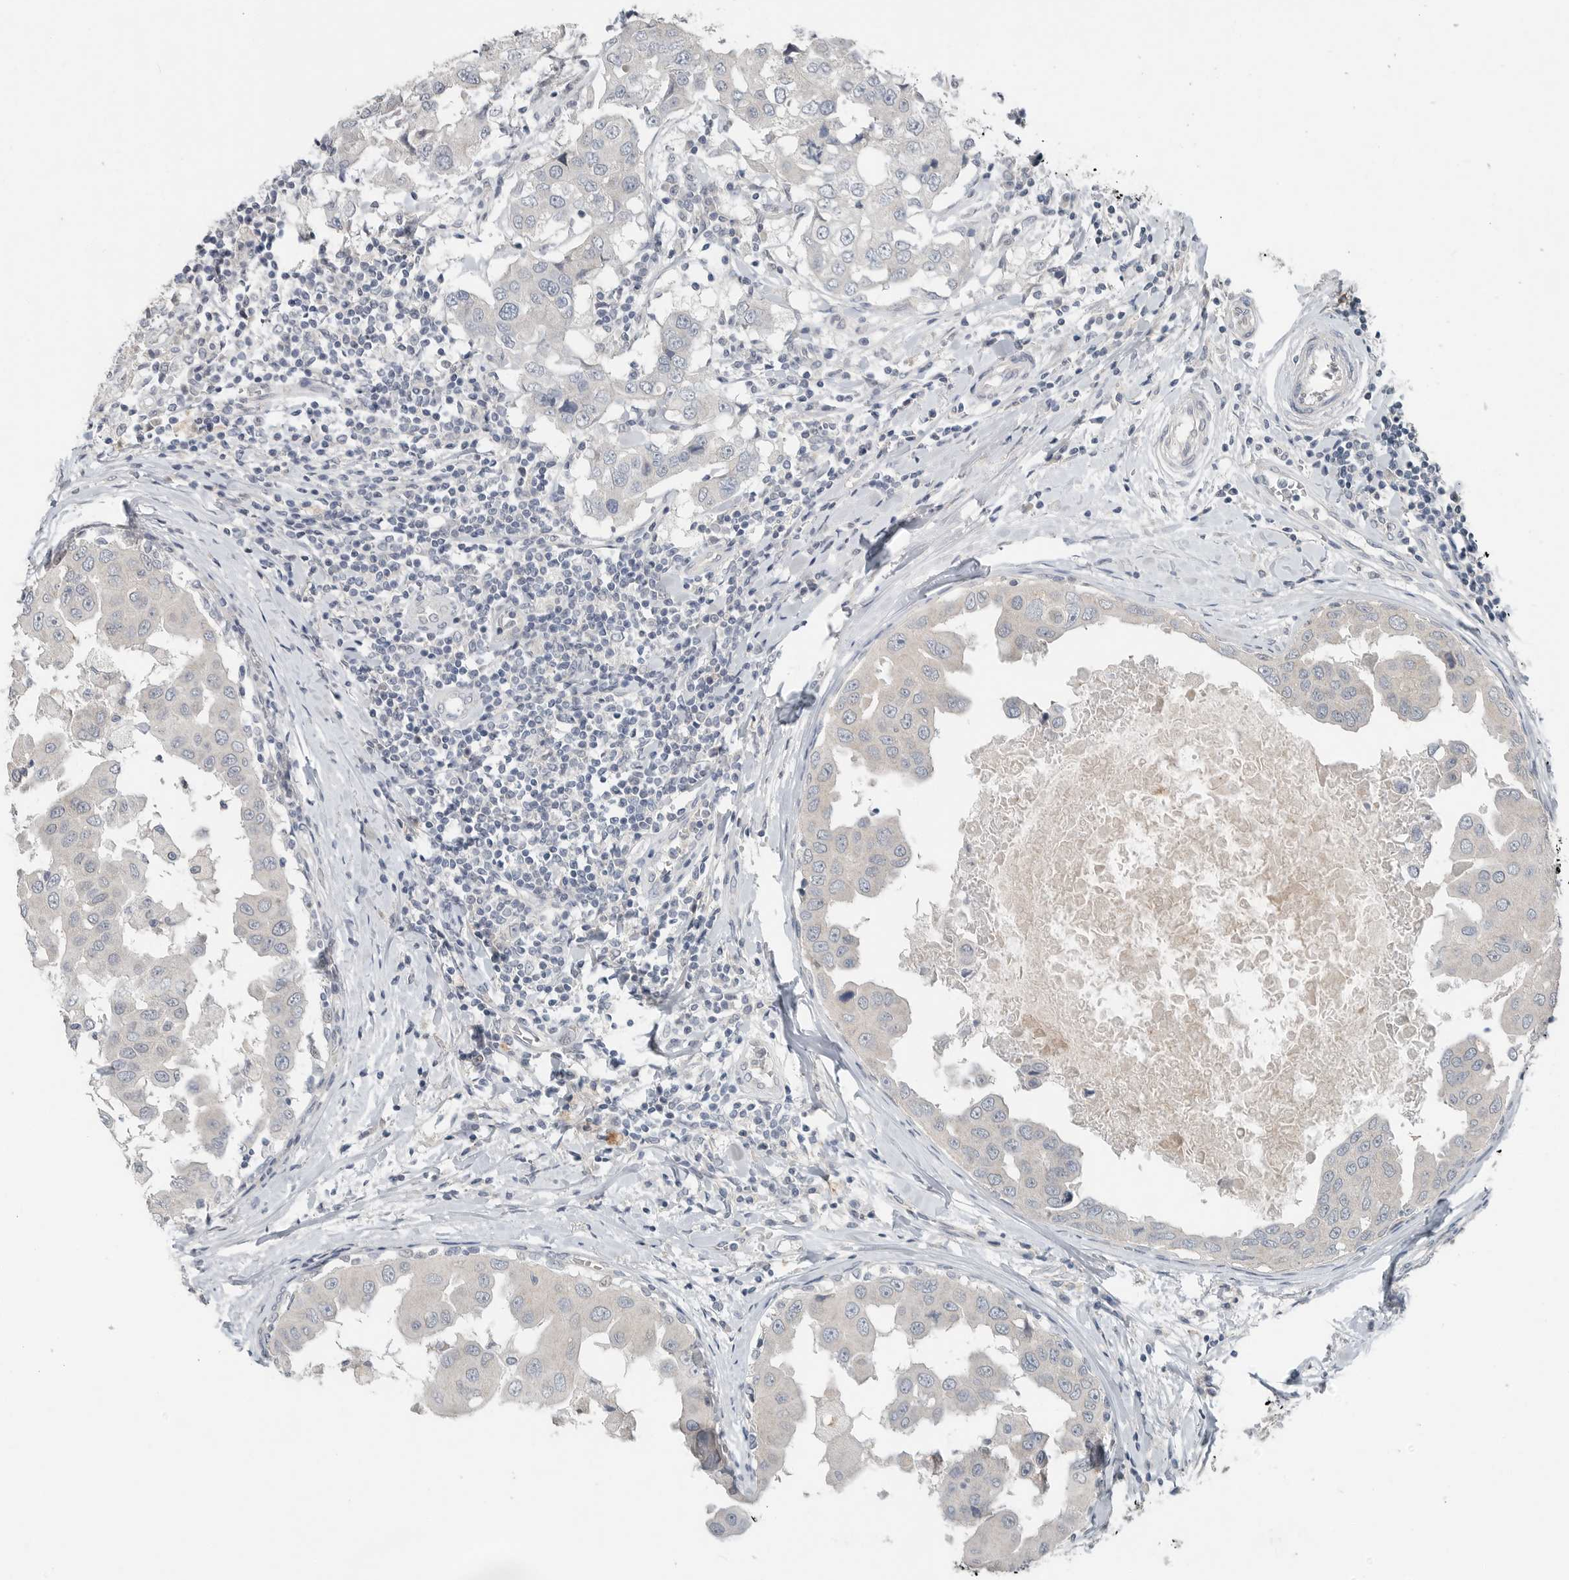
{"staining": {"intensity": "negative", "quantity": "none", "location": "none"}, "tissue": "breast cancer", "cell_type": "Tumor cells", "image_type": "cancer", "snomed": [{"axis": "morphology", "description": "Duct carcinoma"}, {"axis": "topography", "description": "Breast"}], "caption": "IHC photomicrograph of neoplastic tissue: human breast intraductal carcinoma stained with DAB (3,3'-diaminobenzidine) reveals no significant protein positivity in tumor cells.", "gene": "FCRLB", "patient": {"sex": "female", "age": 27}}